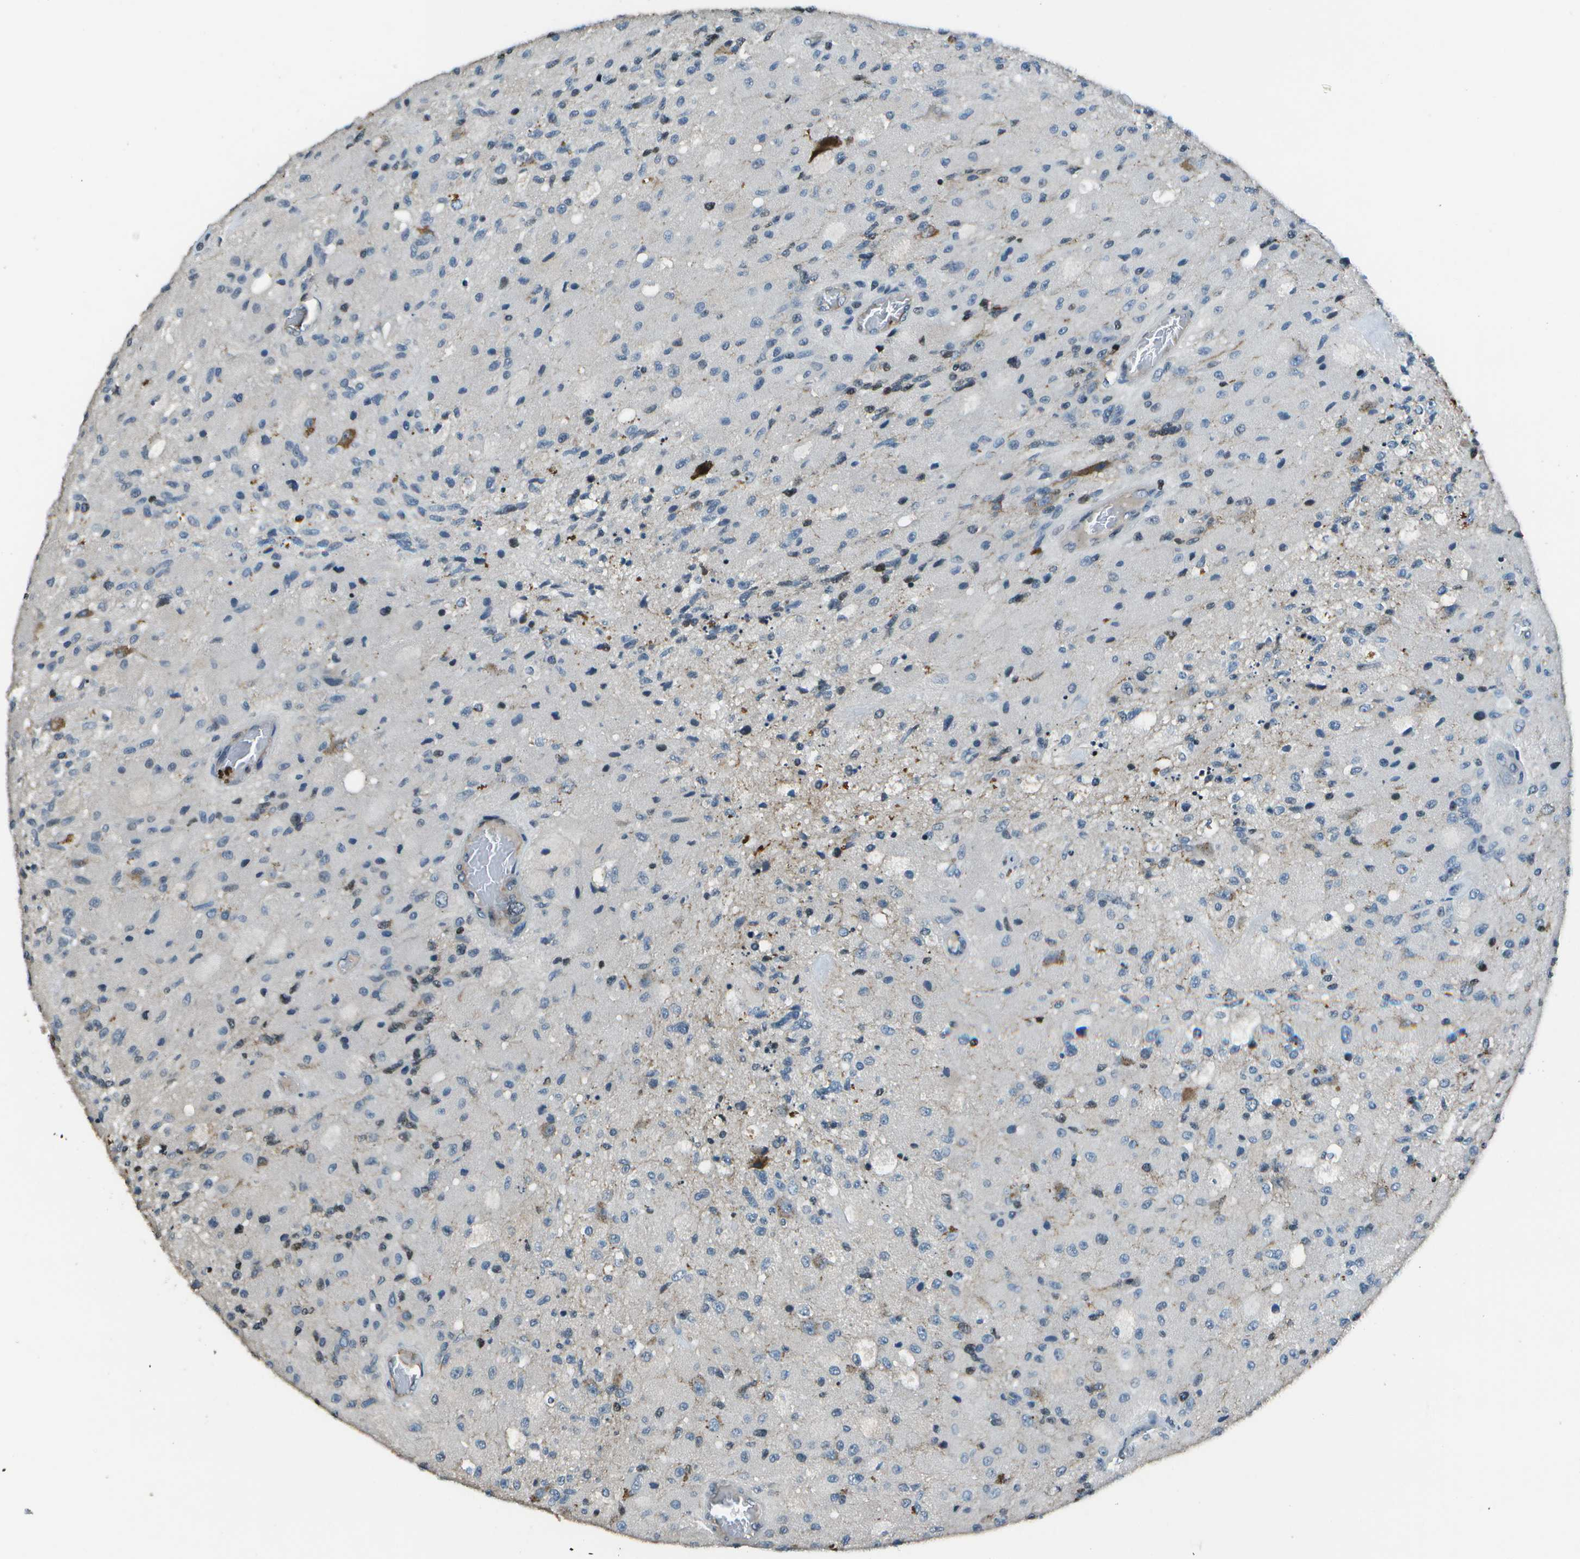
{"staining": {"intensity": "negative", "quantity": "none", "location": "none"}, "tissue": "glioma", "cell_type": "Tumor cells", "image_type": "cancer", "snomed": [{"axis": "morphology", "description": "Normal tissue, NOS"}, {"axis": "morphology", "description": "Glioma, malignant, High grade"}, {"axis": "topography", "description": "Cerebral cortex"}], "caption": "Immunohistochemistry micrograph of neoplastic tissue: human malignant glioma (high-grade) stained with DAB exhibits no significant protein expression in tumor cells.", "gene": "PDLIM1", "patient": {"sex": "male", "age": 77}}